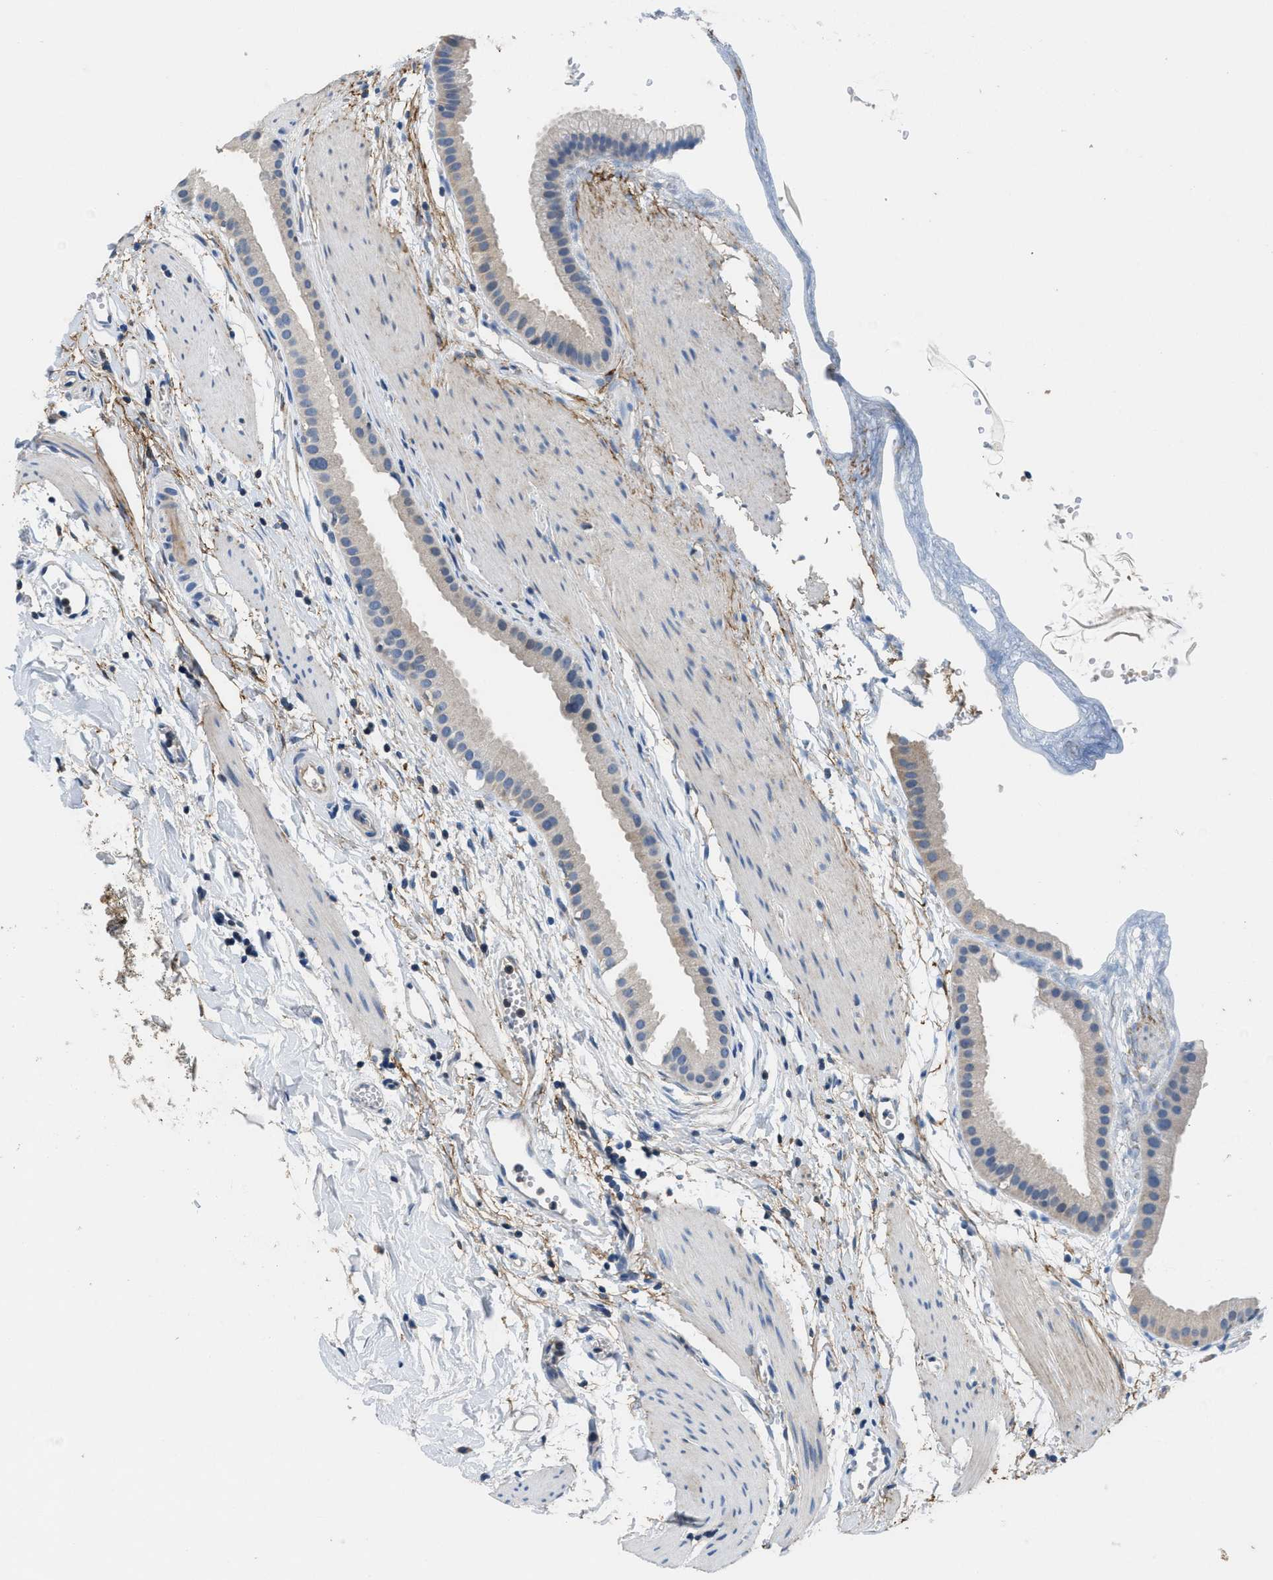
{"staining": {"intensity": "weak", "quantity": "<25%", "location": "cytoplasmic/membranous"}, "tissue": "gallbladder", "cell_type": "Glandular cells", "image_type": "normal", "snomed": [{"axis": "morphology", "description": "Normal tissue, NOS"}, {"axis": "topography", "description": "Gallbladder"}], "caption": "This is a micrograph of immunohistochemistry (IHC) staining of unremarkable gallbladder, which shows no expression in glandular cells.", "gene": "DGKE", "patient": {"sex": "female", "age": 64}}